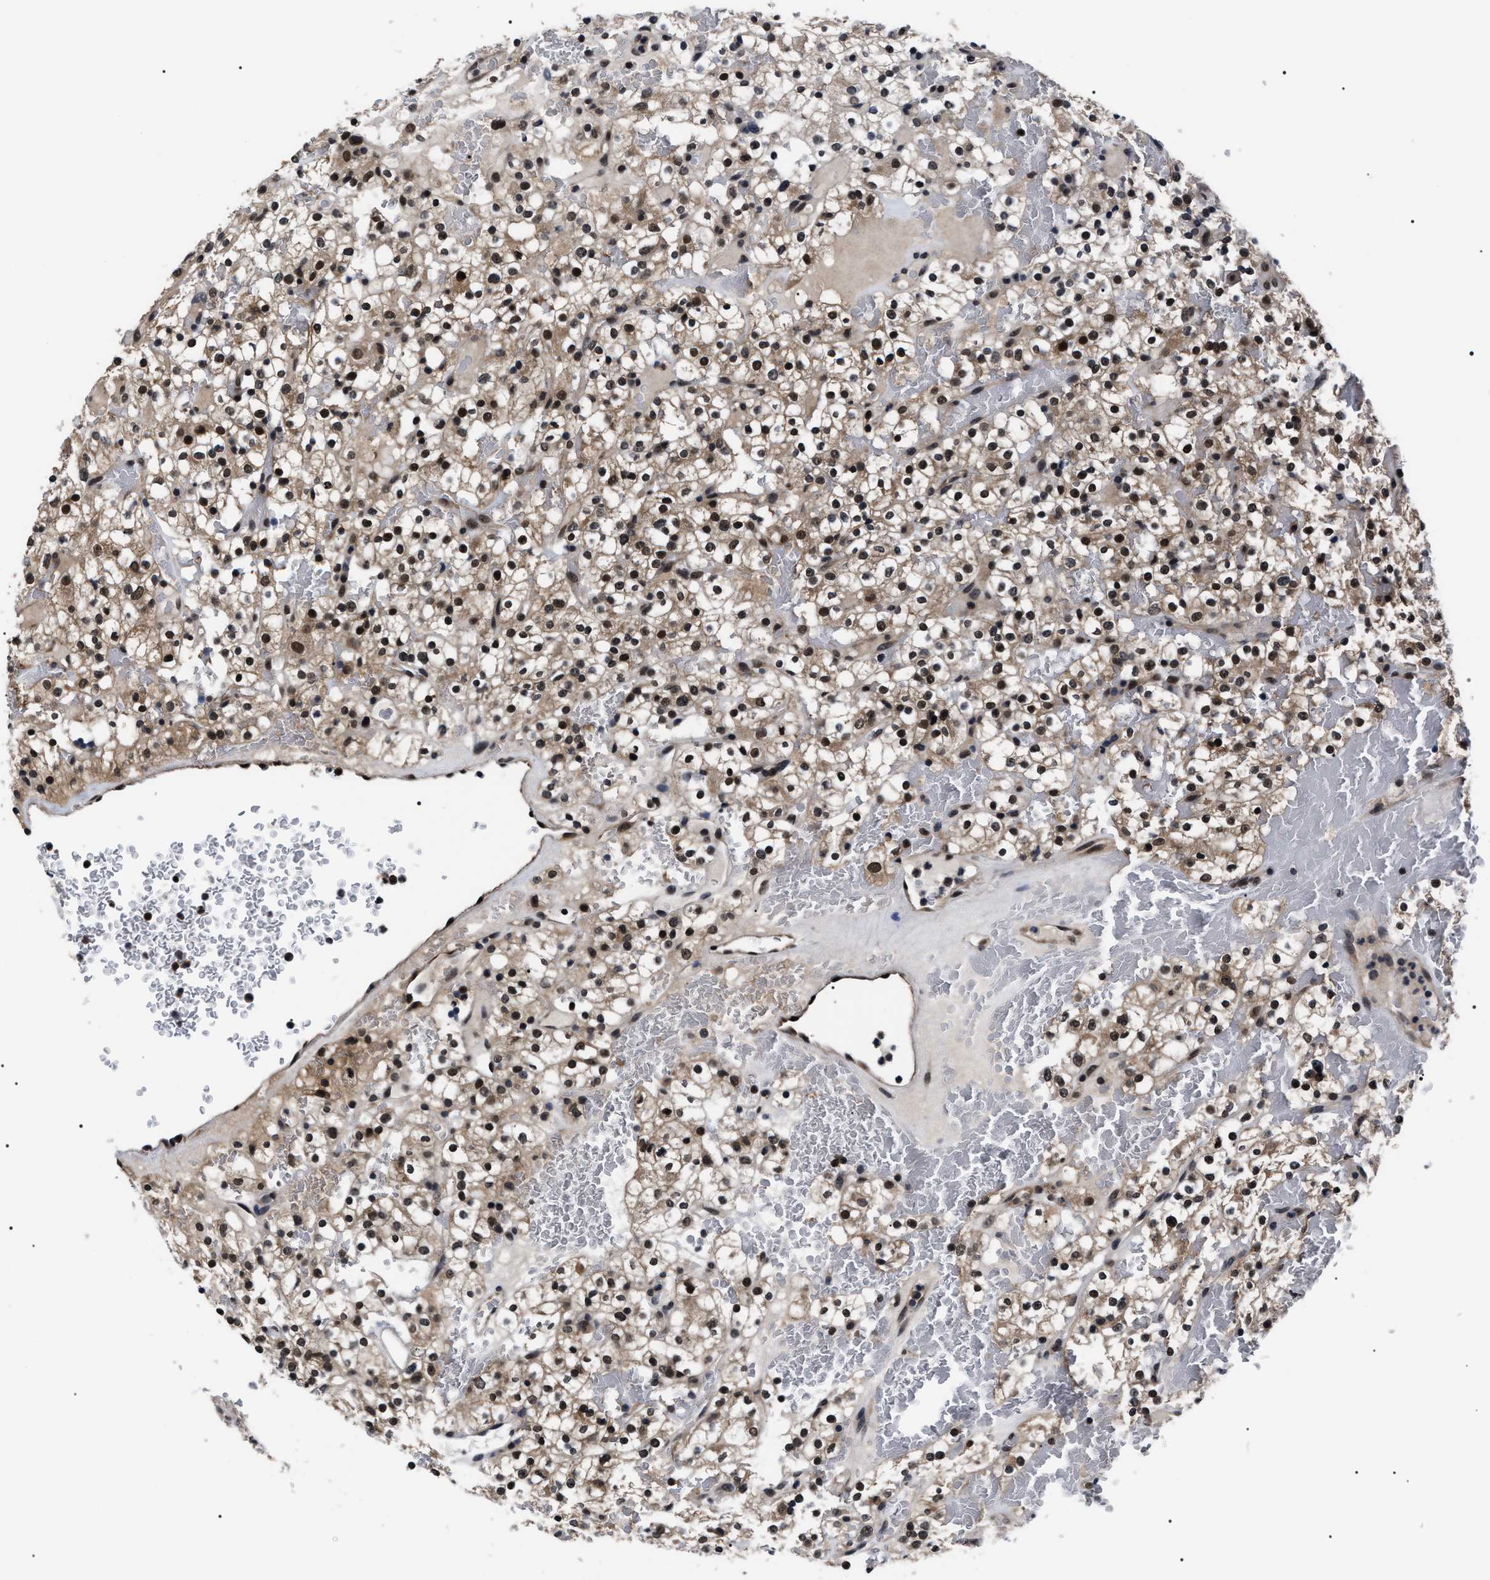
{"staining": {"intensity": "strong", "quantity": ">75%", "location": "nuclear"}, "tissue": "renal cancer", "cell_type": "Tumor cells", "image_type": "cancer", "snomed": [{"axis": "morphology", "description": "Normal tissue, NOS"}, {"axis": "morphology", "description": "Adenocarcinoma, NOS"}, {"axis": "topography", "description": "Kidney"}], "caption": "Protein staining of renal cancer (adenocarcinoma) tissue exhibits strong nuclear positivity in about >75% of tumor cells.", "gene": "CSNK2A1", "patient": {"sex": "female", "age": 72}}